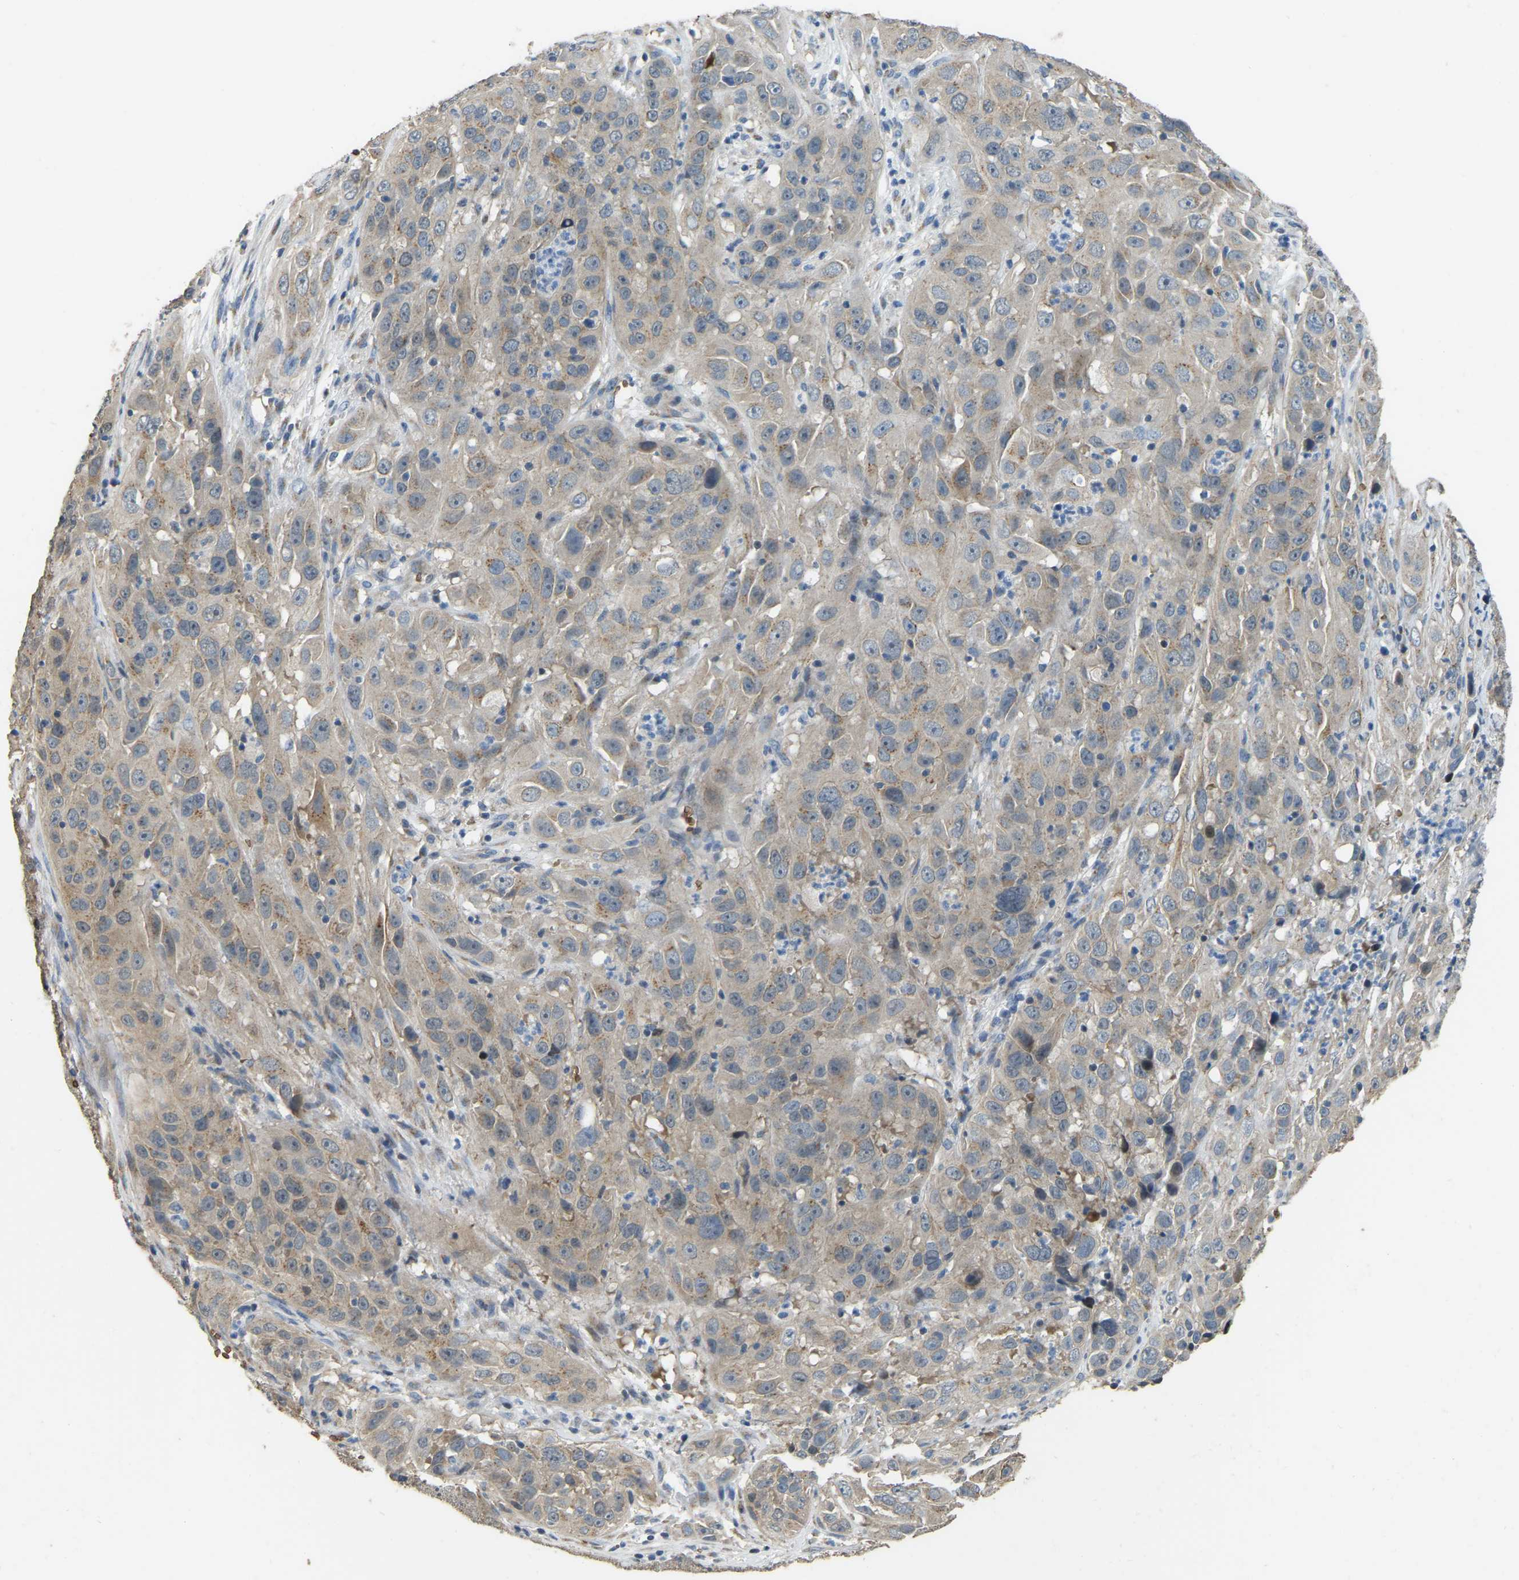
{"staining": {"intensity": "weak", "quantity": ">75%", "location": "cytoplasmic/membranous"}, "tissue": "cervical cancer", "cell_type": "Tumor cells", "image_type": "cancer", "snomed": [{"axis": "morphology", "description": "Squamous cell carcinoma, NOS"}, {"axis": "topography", "description": "Cervix"}], "caption": "Immunohistochemistry (IHC) (DAB) staining of human cervical cancer reveals weak cytoplasmic/membranous protein staining in about >75% of tumor cells. (DAB = brown stain, brightfield microscopy at high magnification).", "gene": "CFAP298", "patient": {"sex": "female", "age": 32}}